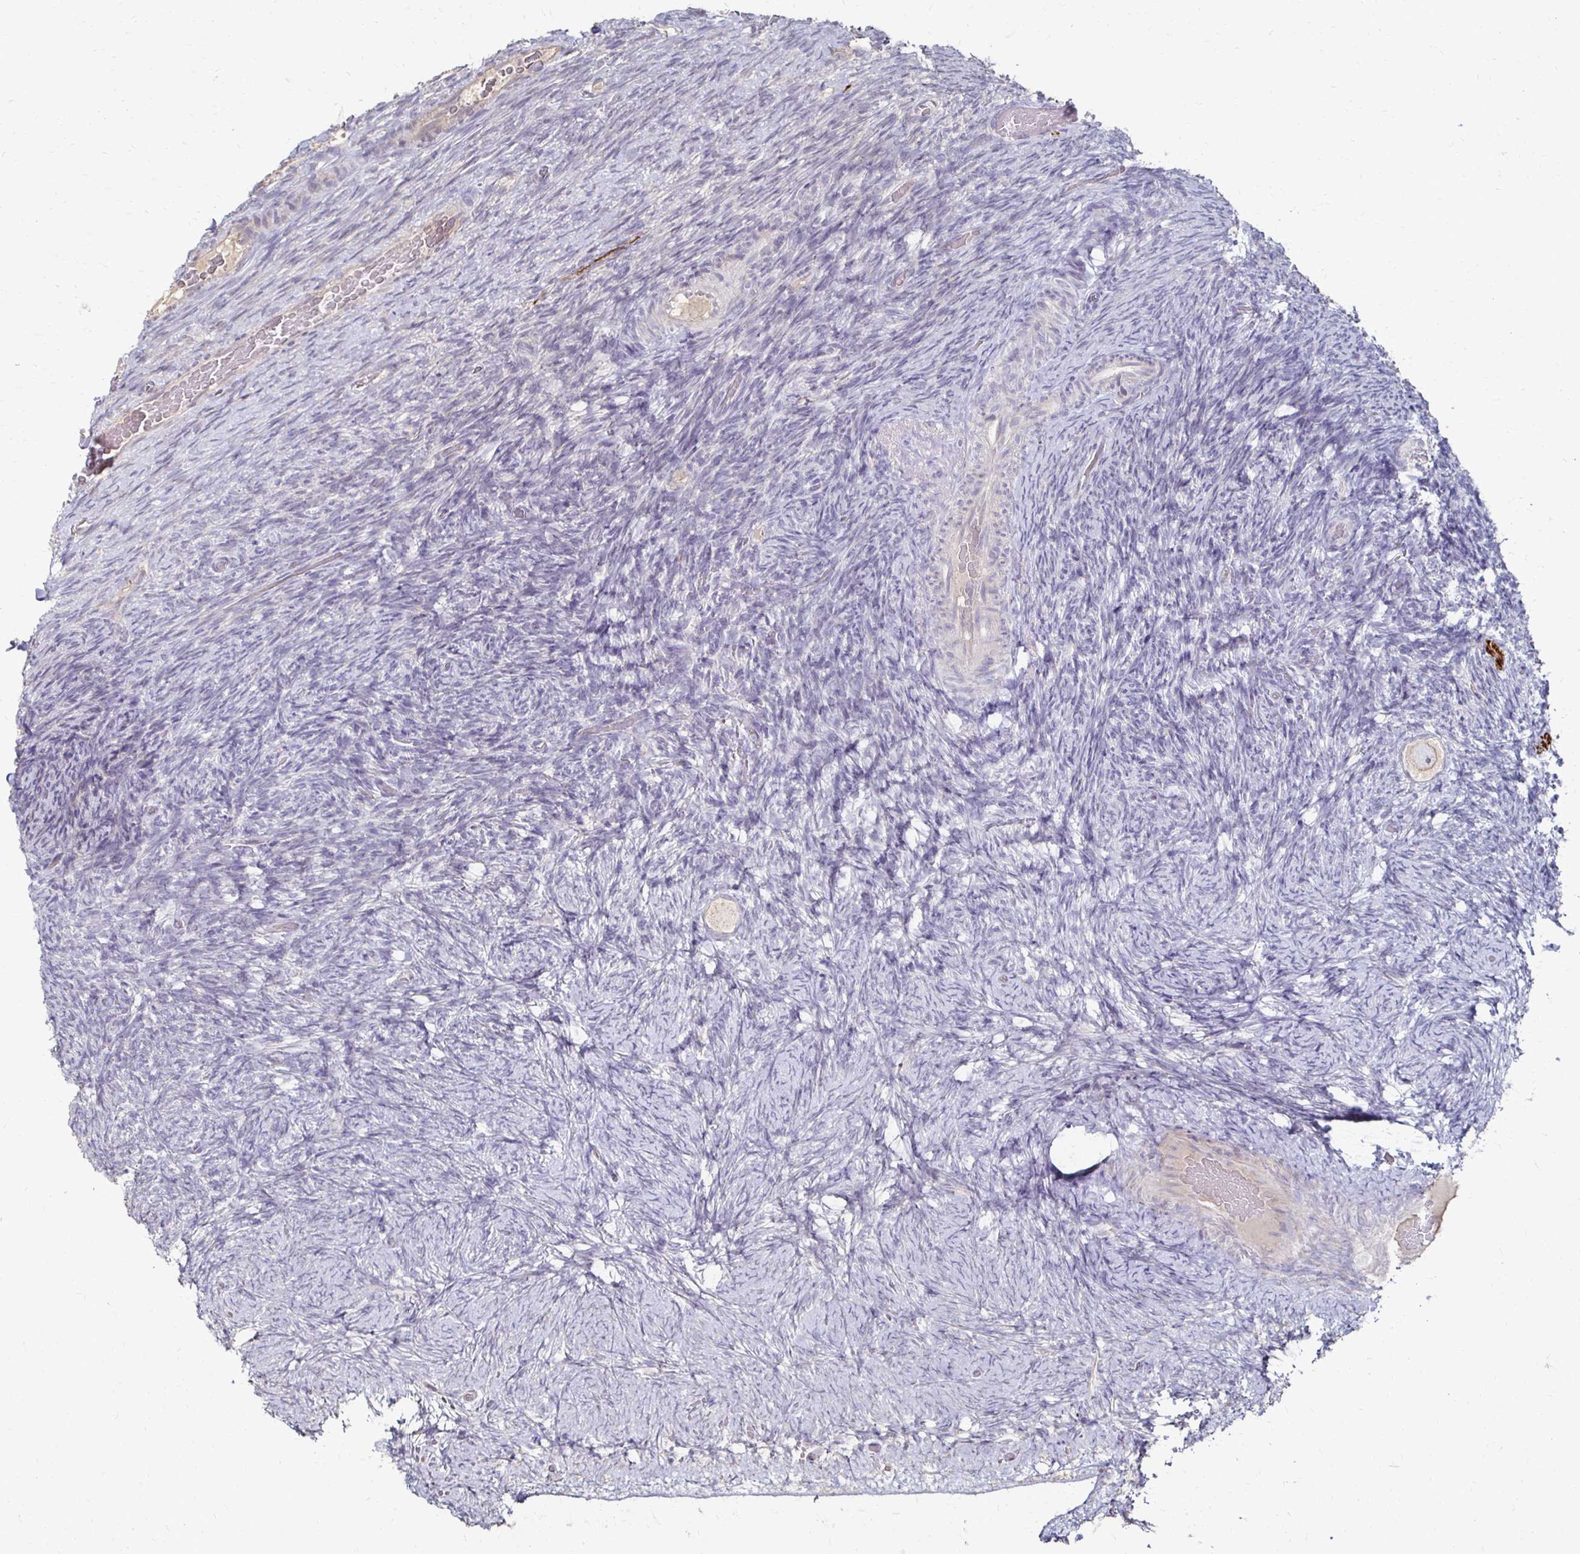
{"staining": {"intensity": "negative", "quantity": "none", "location": "none"}, "tissue": "ovary", "cell_type": "Follicle cells", "image_type": "normal", "snomed": [{"axis": "morphology", "description": "Normal tissue, NOS"}, {"axis": "topography", "description": "Ovary"}], "caption": "A micrograph of human ovary is negative for staining in follicle cells.", "gene": "ZNF727", "patient": {"sex": "female", "age": 34}}